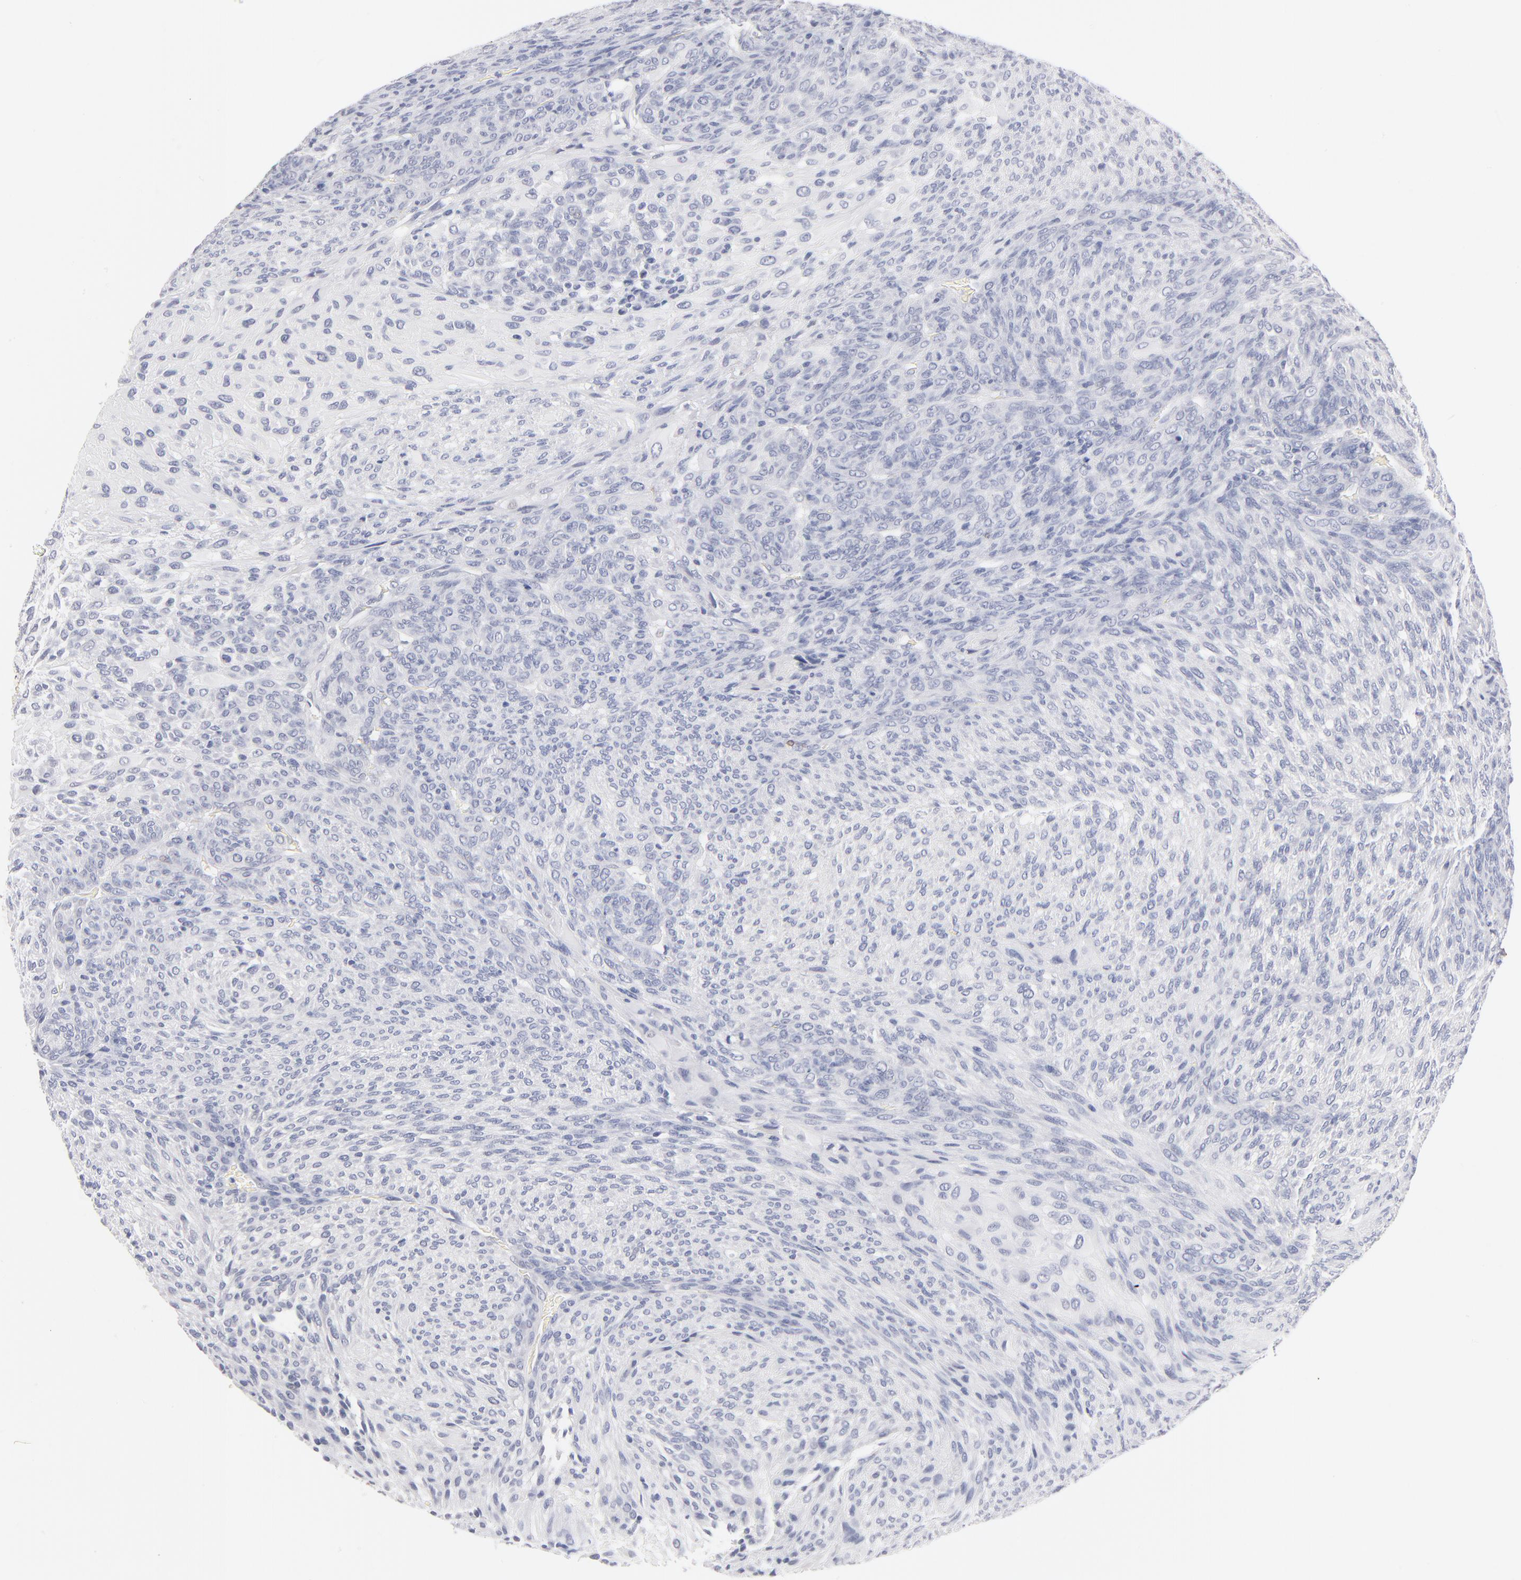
{"staining": {"intensity": "negative", "quantity": "none", "location": "none"}, "tissue": "glioma", "cell_type": "Tumor cells", "image_type": "cancer", "snomed": [{"axis": "morphology", "description": "Glioma, malignant, High grade"}, {"axis": "topography", "description": "Cerebral cortex"}], "caption": "An immunohistochemistry (IHC) histopathology image of malignant glioma (high-grade) is shown. There is no staining in tumor cells of malignant glioma (high-grade).", "gene": "KHNYN", "patient": {"sex": "female", "age": 55}}